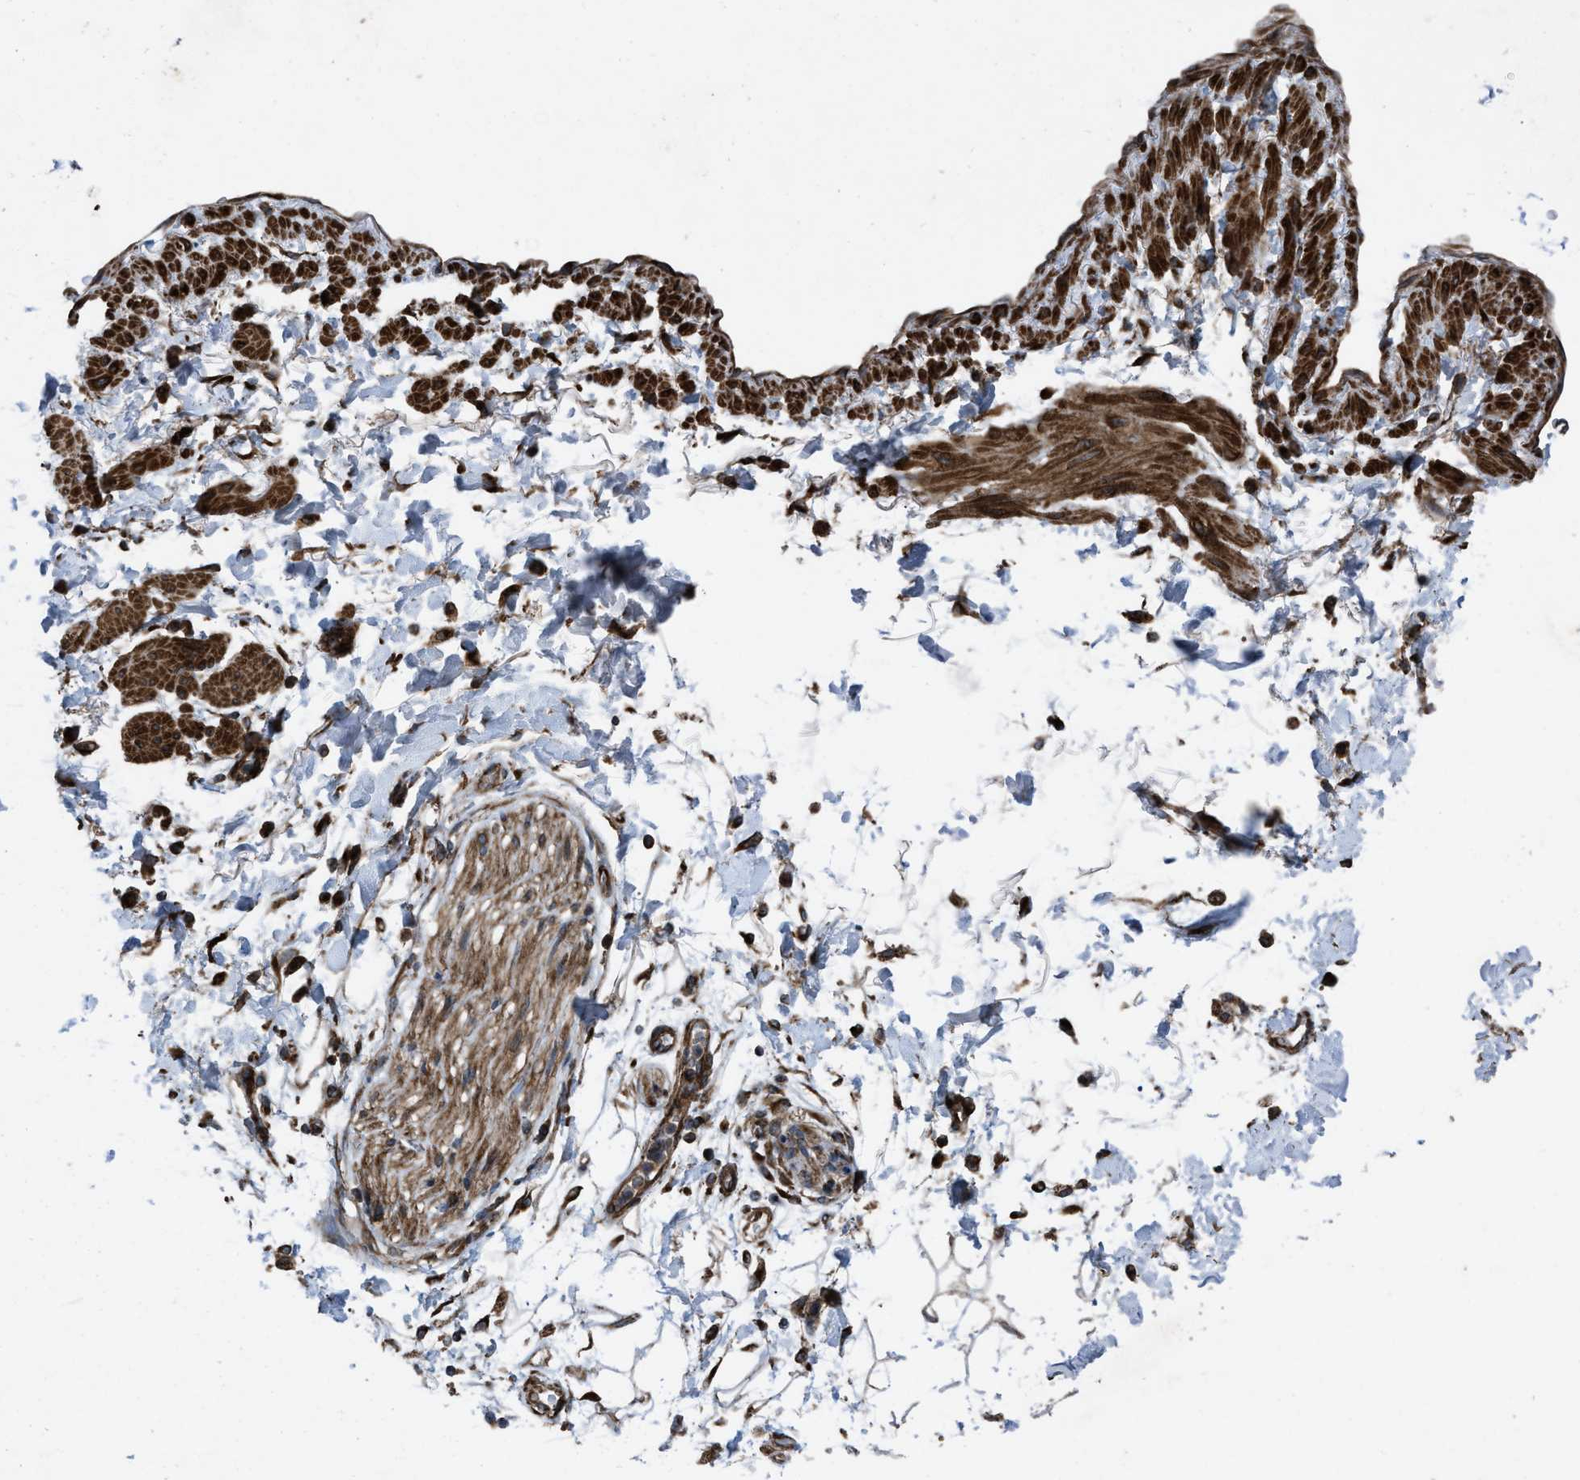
{"staining": {"intensity": "weak", "quantity": "25%-75%", "location": "cytoplasmic/membranous"}, "tissue": "adipose tissue", "cell_type": "Adipocytes", "image_type": "normal", "snomed": [{"axis": "morphology", "description": "Normal tissue, NOS"}, {"axis": "morphology", "description": "Adenocarcinoma, NOS"}, {"axis": "topography", "description": "Duodenum"}, {"axis": "topography", "description": "Peripheral nerve tissue"}], "caption": "Normal adipose tissue demonstrates weak cytoplasmic/membranous positivity in approximately 25%-75% of adipocytes, visualized by immunohistochemistry. Using DAB (3,3'-diaminobenzidine) (brown) and hematoxylin (blue) stains, captured at high magnification using brightfield microscopy.", "gene": "PER3", "patient": {"sex": "female", "age": 60}}